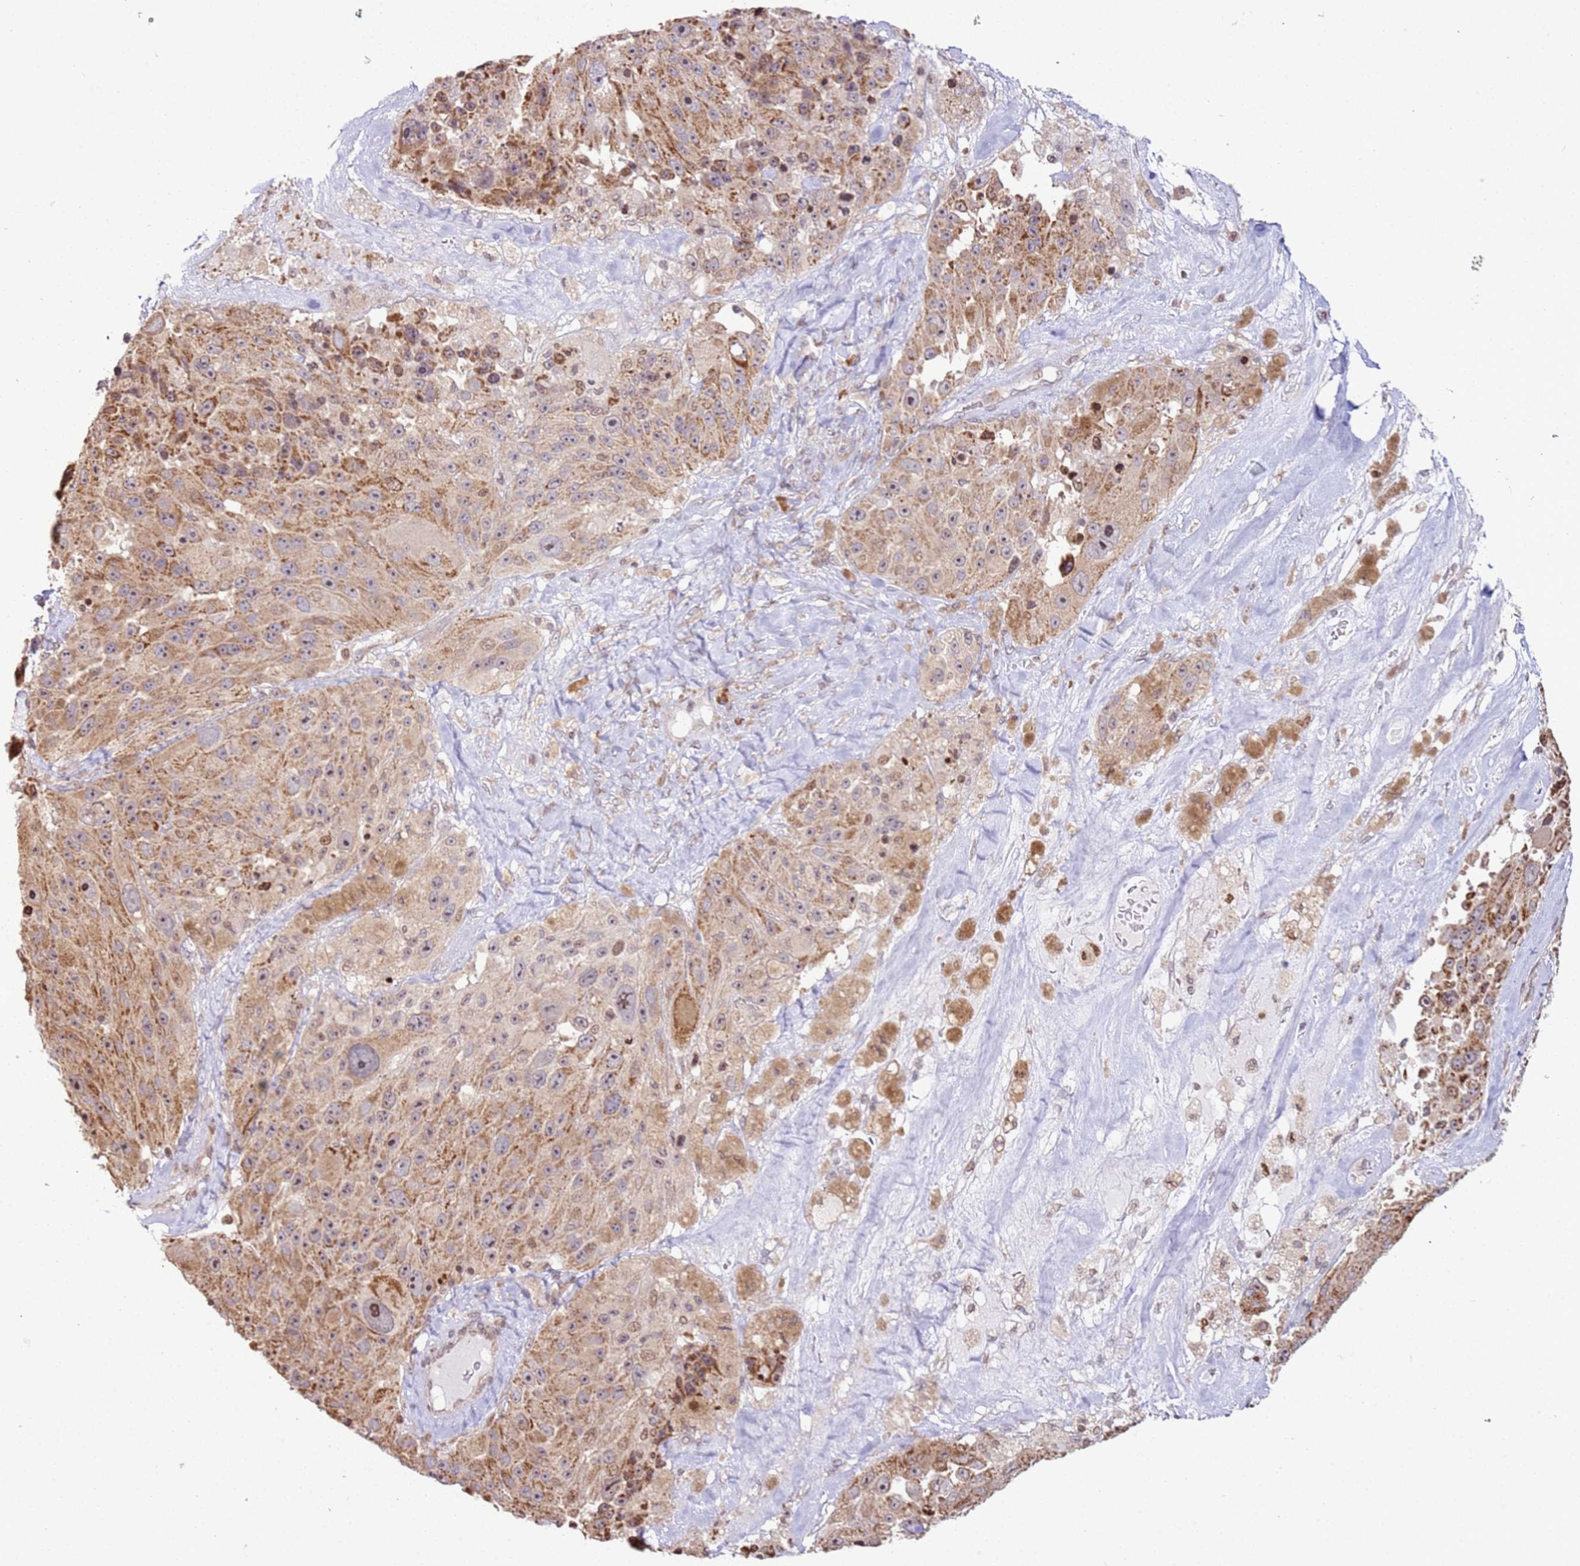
{"staining": {"intensity": "moderate", "quantity": ">75%", "location": "cytoplasmic/membranous"}, "tissue": "melanoma", "cell_type": "Tumor cells", "image_type": "cancer", "snomed": [{"axis": "morphology", "description": "Malignant melanoma, Metastatic site"}, {"axis": "topography", "description": "Lymph node"}], "caption": "Melanoma stained for a protein (brown) reveals moderate cytoplasmic/membranous positive expression in about >75% of tumor cells.", "gene": "SCAF1", "patient": {"sex": "male", "age": 62}}